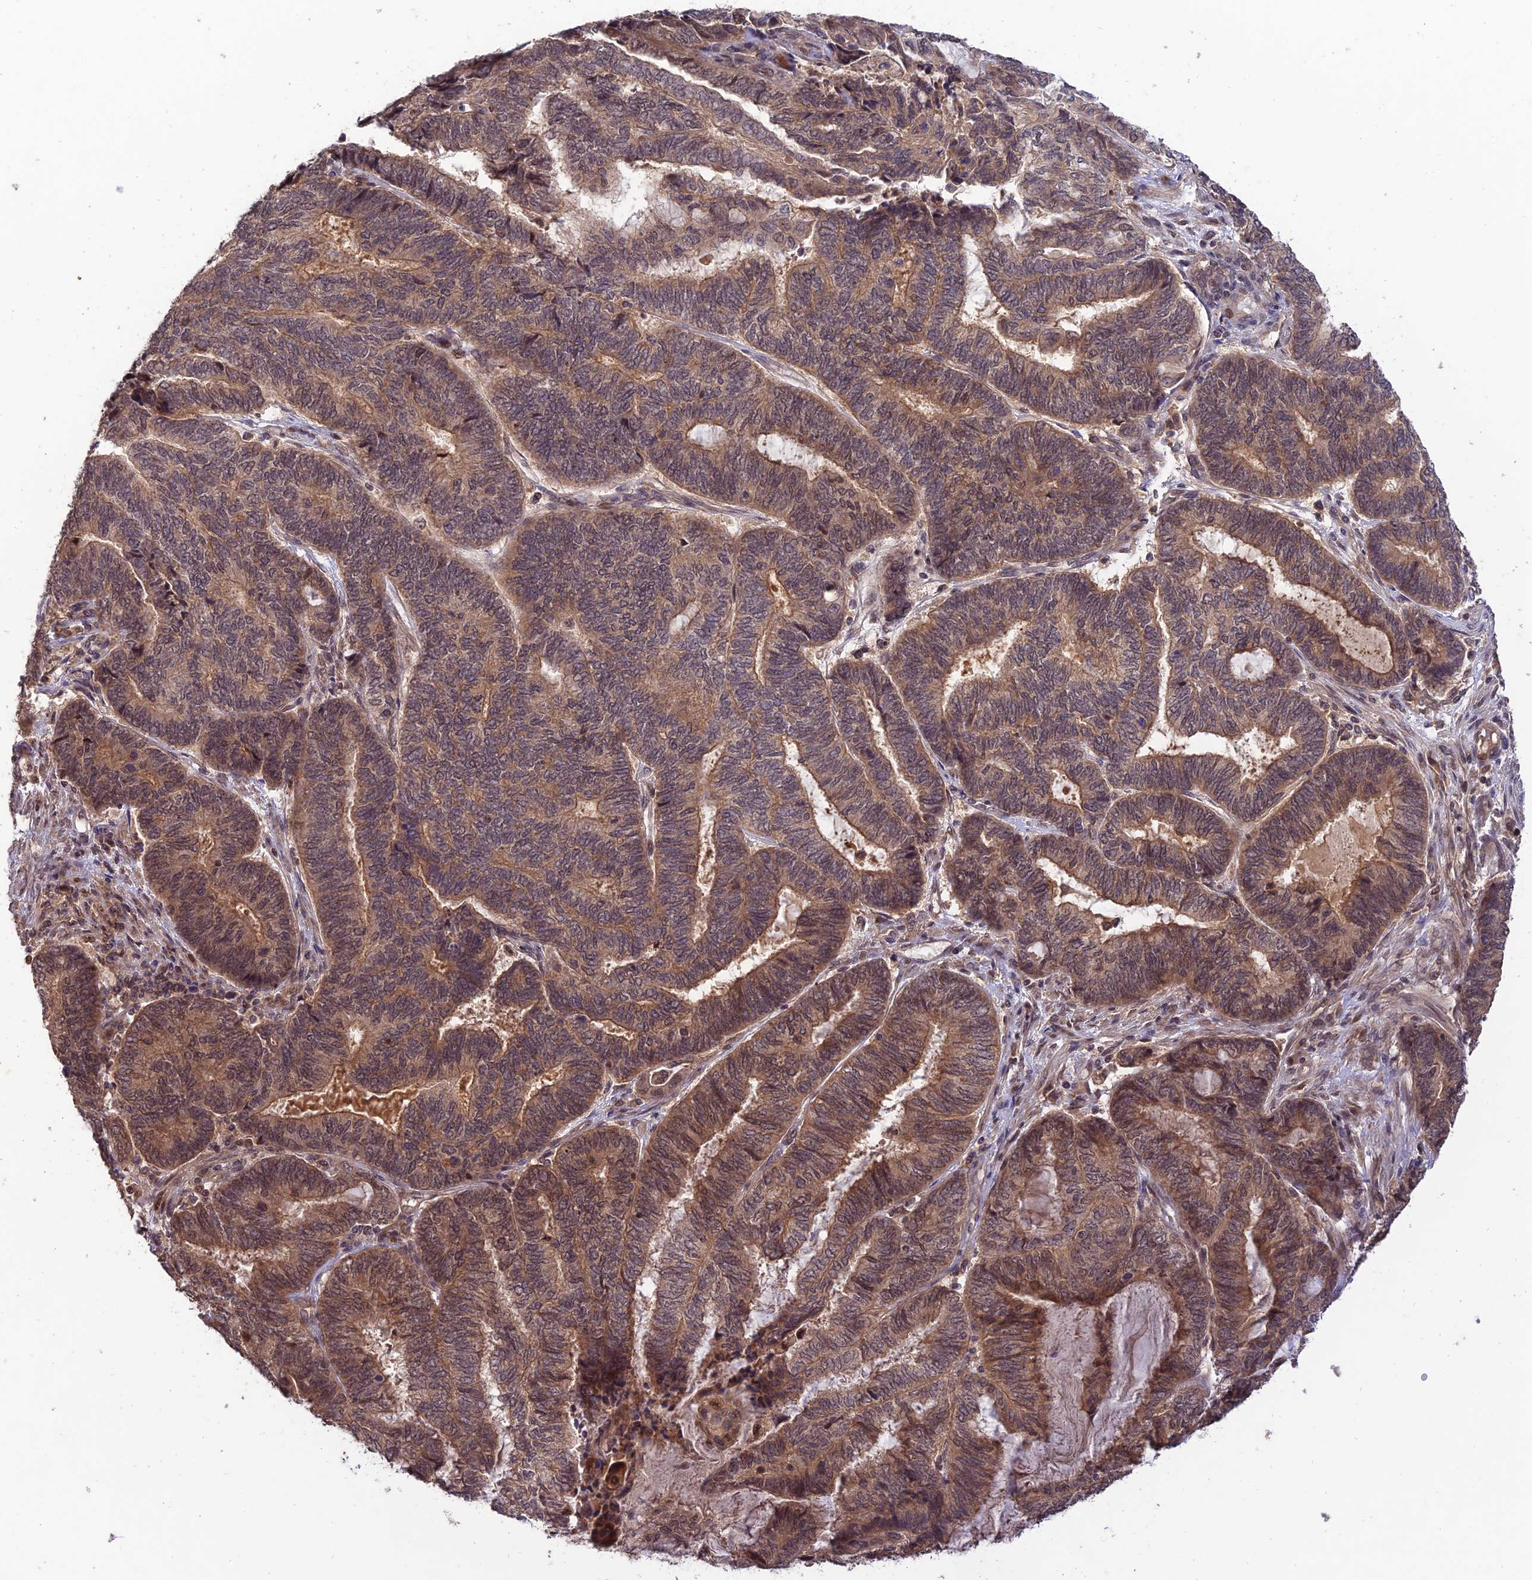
{"staining": {"intensity": "moderate", "quantity": ">75%", "location": "cytoplasmic/membranous"}, "tissue": "endometrial cancer", "cell_type": "Tumor cells", "image_type": "cancer", "snomed": [{"axis": "morphology", "description": "Adenocarcinoma, NOS"}, {"axis": "topography", "description": "Uterus"}, {"axis": "topography", "description": "Endometrium"}], "caption": "High-power microscopy captured an IHC image of endometrial cancer, revealing moderate cytoplasmic/membranous expression in approximately >75% of tumor cells.", "gene": "REV1", "patient": {"sex": "female", "age": 70}}